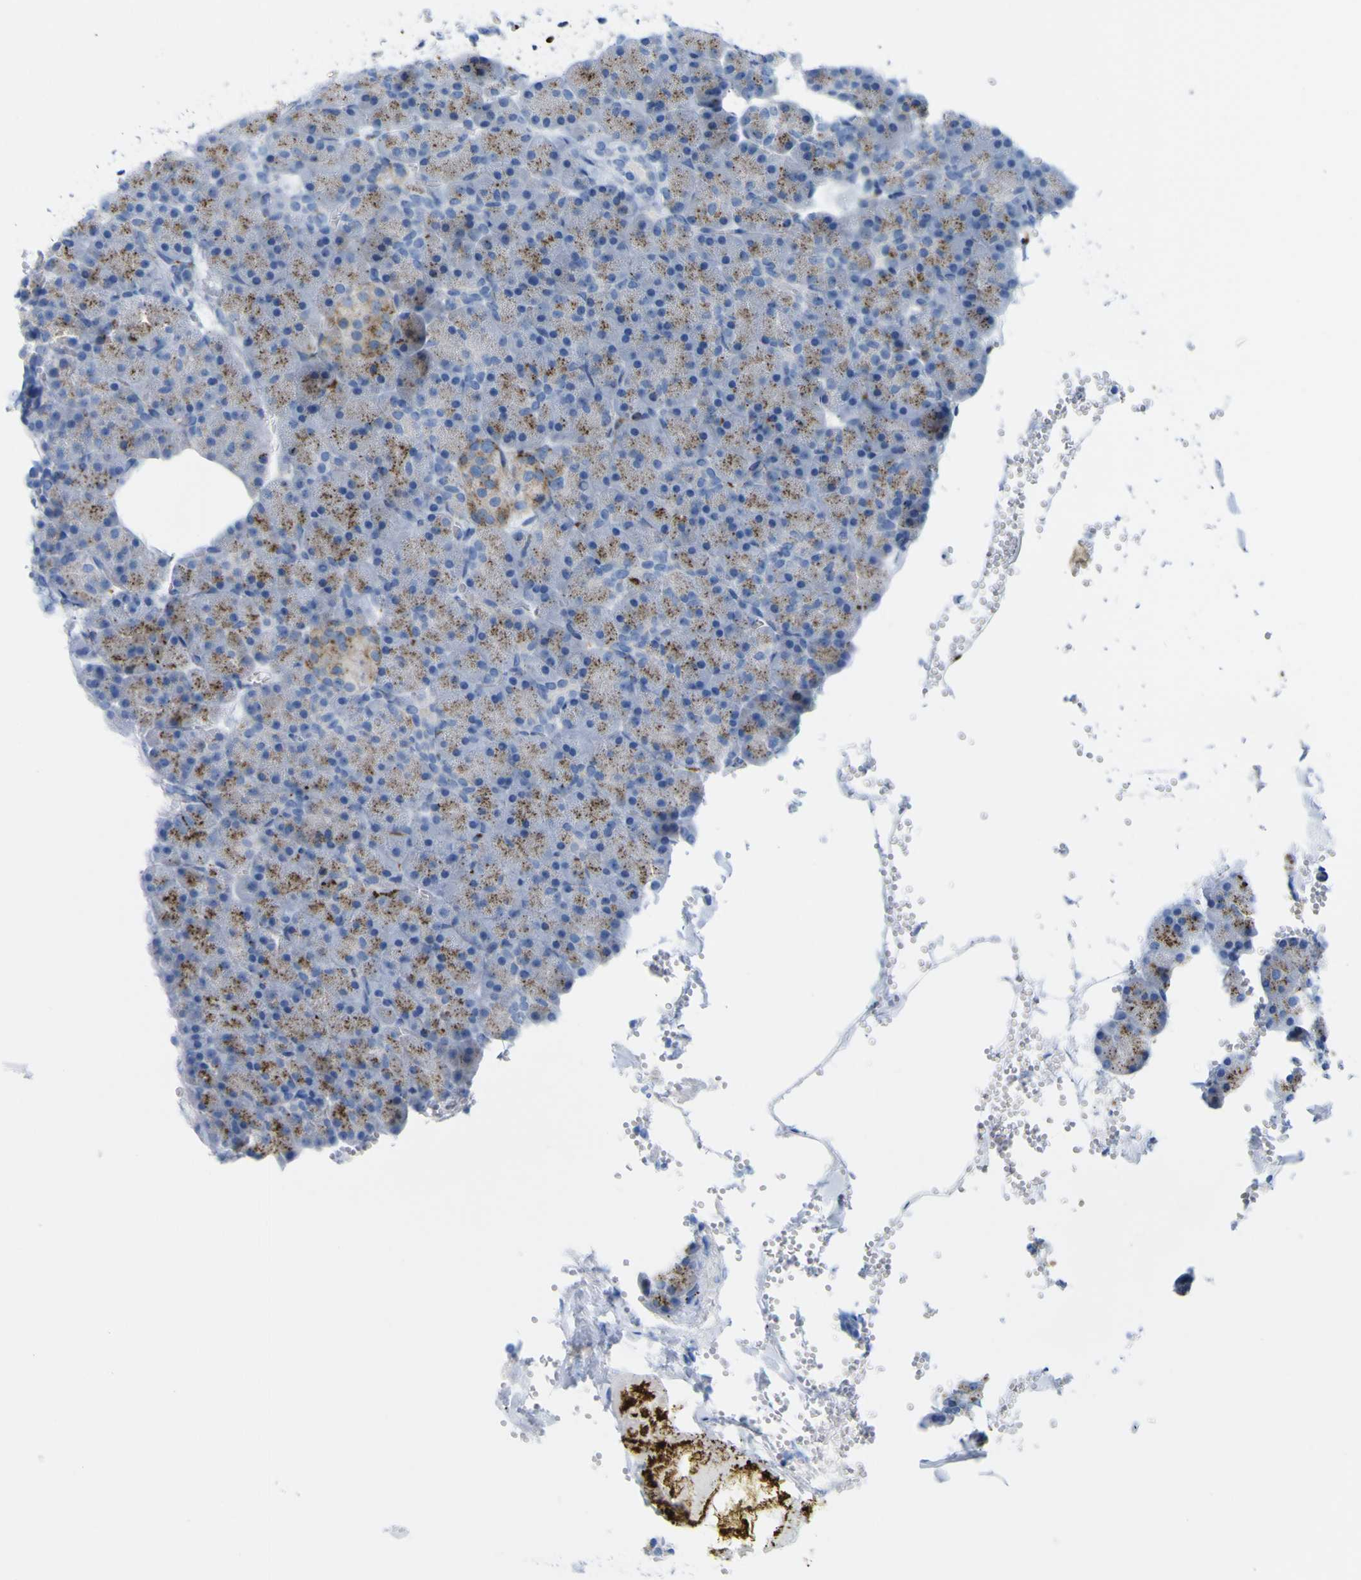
{"staining": {"intensity": "moderate", "quantity": "25%-75%", "location": "cytoplasmic/membranous"}, "tissue": "pancreas", "cell_type": "Exocrine glandular cells", "image_type": "normal", "snomed": [{"axis": "morphology", "description": "Normal tissue, NOS"}, {"axis": "topography", "description": "Pancreas"}], "caption": "Immunohistochemistry (IHC) (DAB (3,3'-diaminobenzidine)) staining of benign human pancreas shows moderate cytoplasmic/membranous protein staining in approximately 25%-75% of exocrine glandular cells.", "gene": "PLD3", "patient": {"sex": "female", "age": 35}}